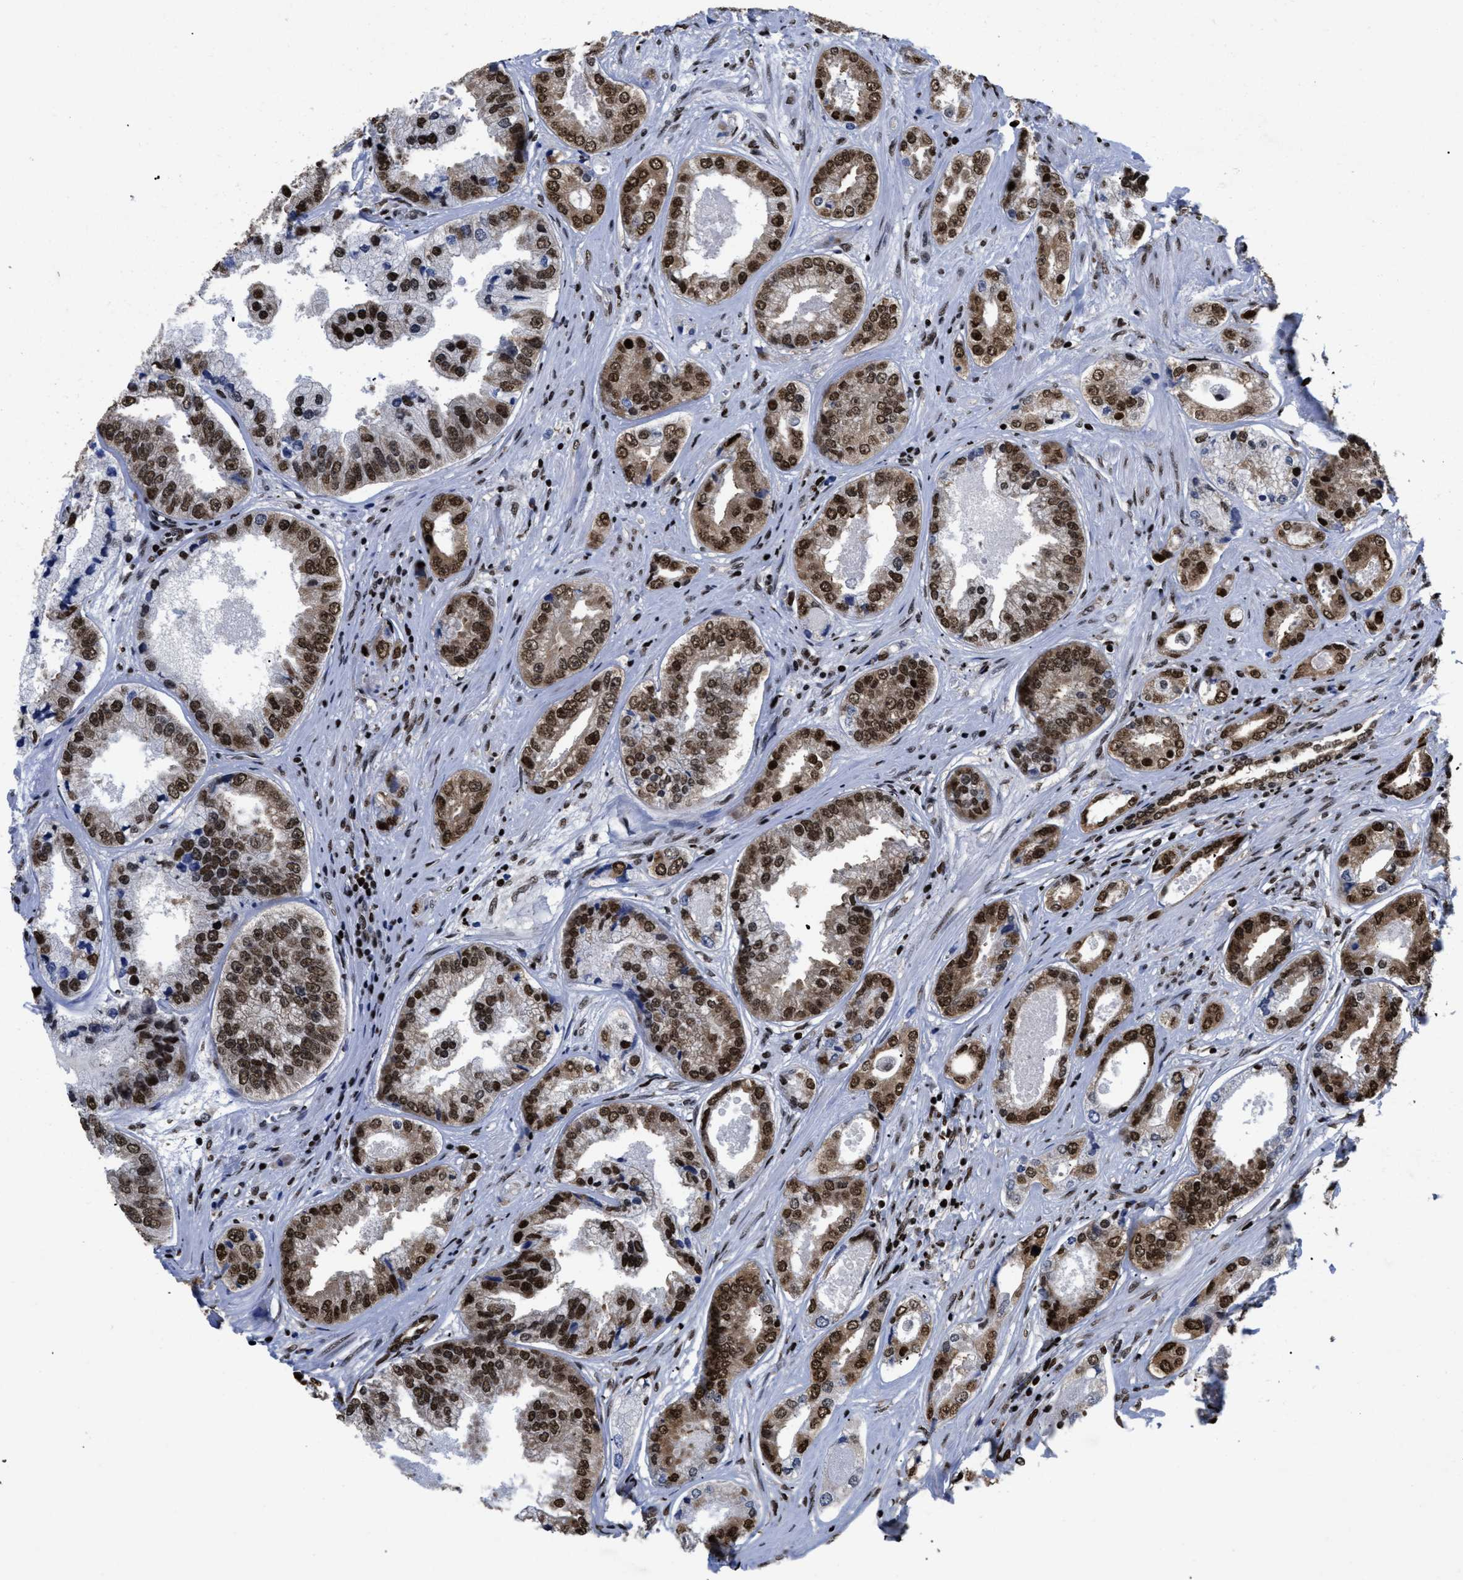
{"staining": {"intensity": "strong", "quantity": ">75%", "location": "cytoplasmic/membranous,nuclear"}, "tissue": "prostate cancer", "cell_type": "Tumor cells", "image_type": "cancer", "snomed": [{"axis": "morphology", "description": "Adenocarcinoma, High grade"}, {"axis": "topography", "description": "Prostate"}], "caption": "Immunohistochemistry photomicrograph of neoplastic tissue: prostate cancer stained using immunohistochemistry (IHC) exhibits high levels of strong protein expression localized specifically in the cytoplasmic/membranous and nuclear of tumor cells, appearing as a cytoplasmic/membranous and nuclear brown color.", "gene": "CALHM3", "patient": {"sex": "male", "age": 61}}